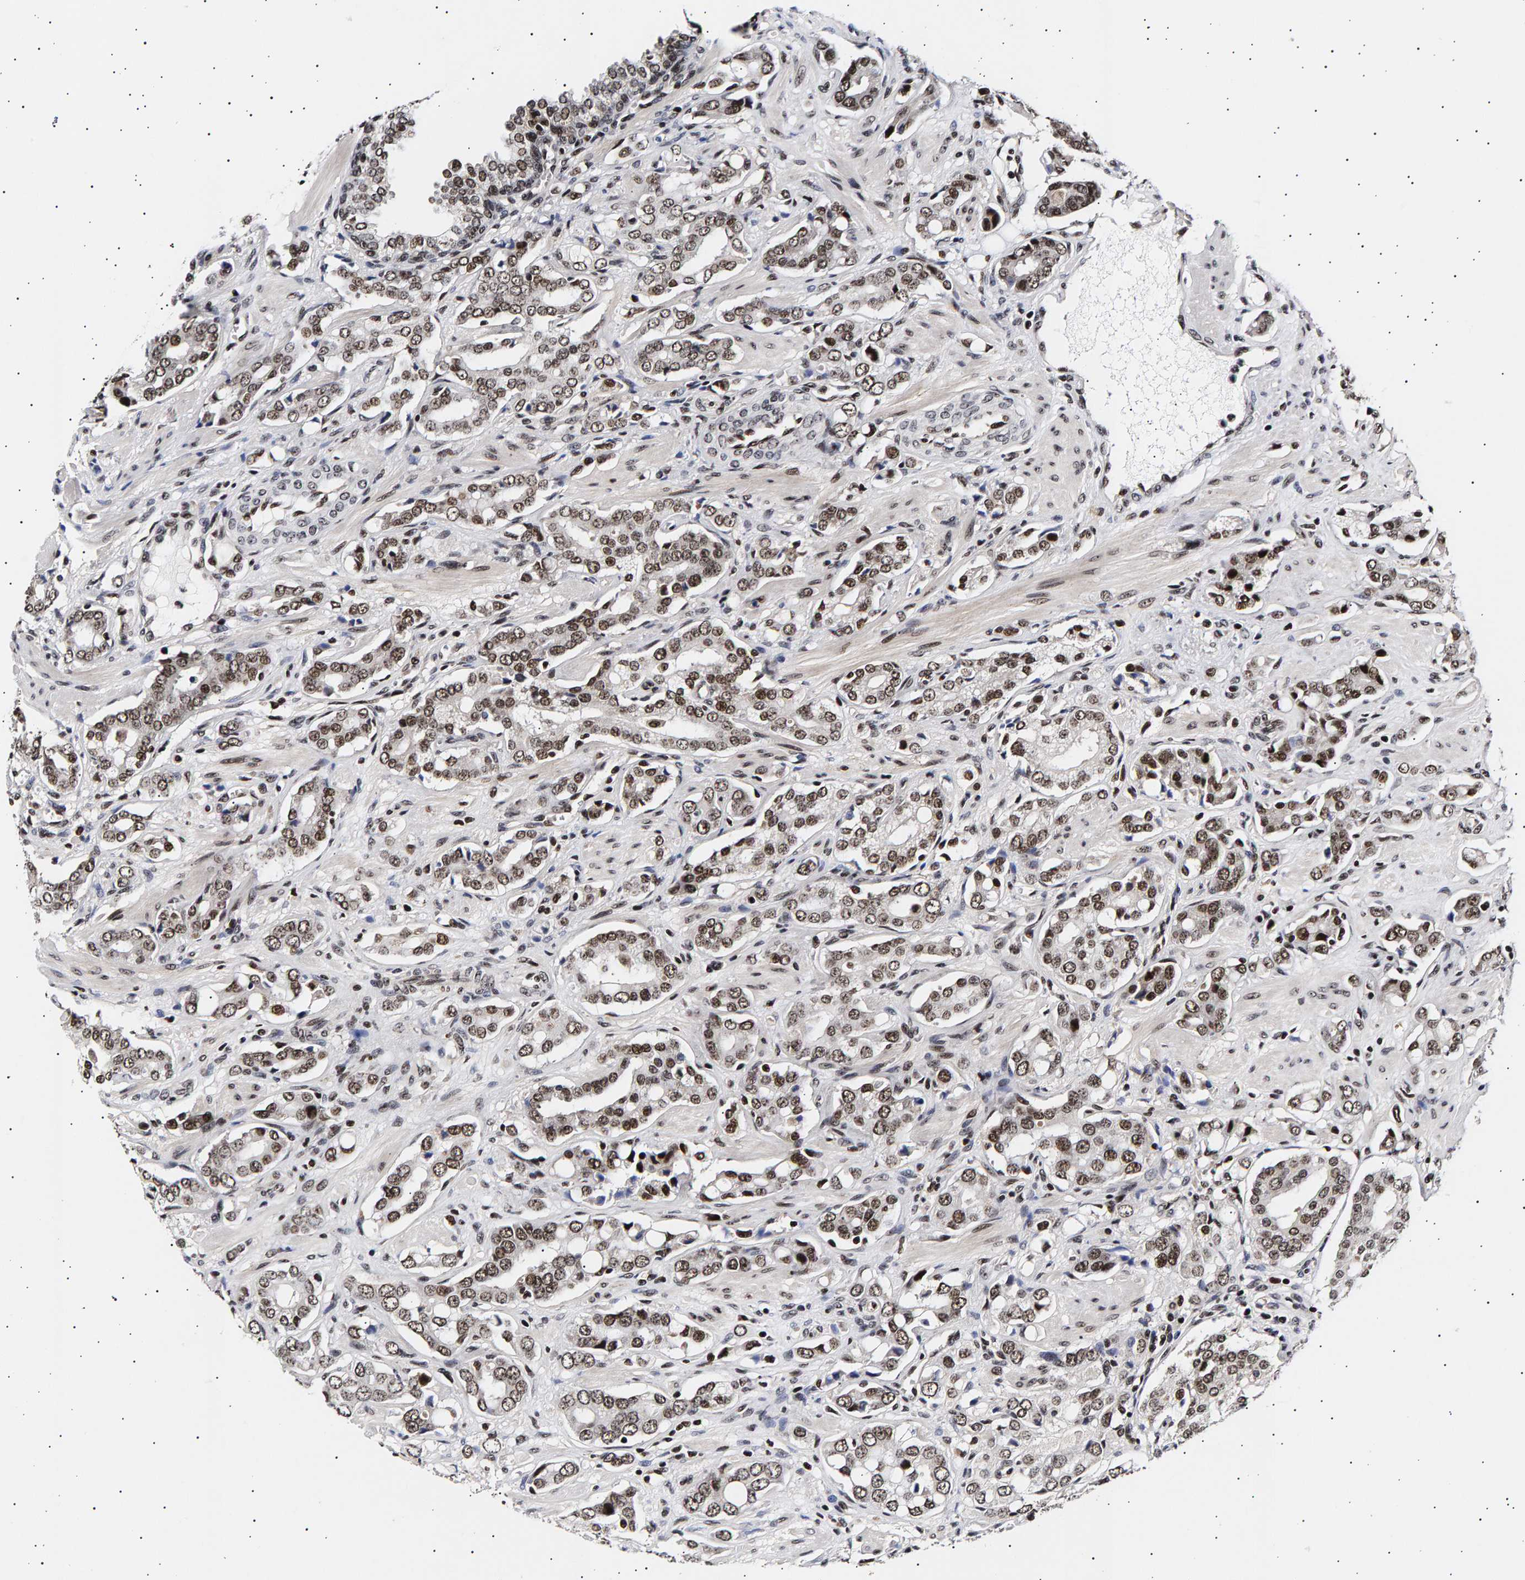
{"staining": {"intensity": "moderate", "quantity": ">75%", "location": "nuclear"}, "tissue": "prostate cancer", "cell_type": "Tumor cells", "image_type": "cancer", "snomed": [{"axis": "morphology", "description": "Adenocarcinoma, High grade"}, {"axis": "topography", "description": "Prostate"}], "caption": "Tumor cells exhibit moderate nuclear positivity in approximately >75% of cells in high-grade adenocarcinoma (prostate). (DAB (3,3'-diaminobenzidine) = brown stain, brightfield microscopy at high magnification).", "gene": "ANKRD40", "patient": {"sex": "male", "age": 52}}